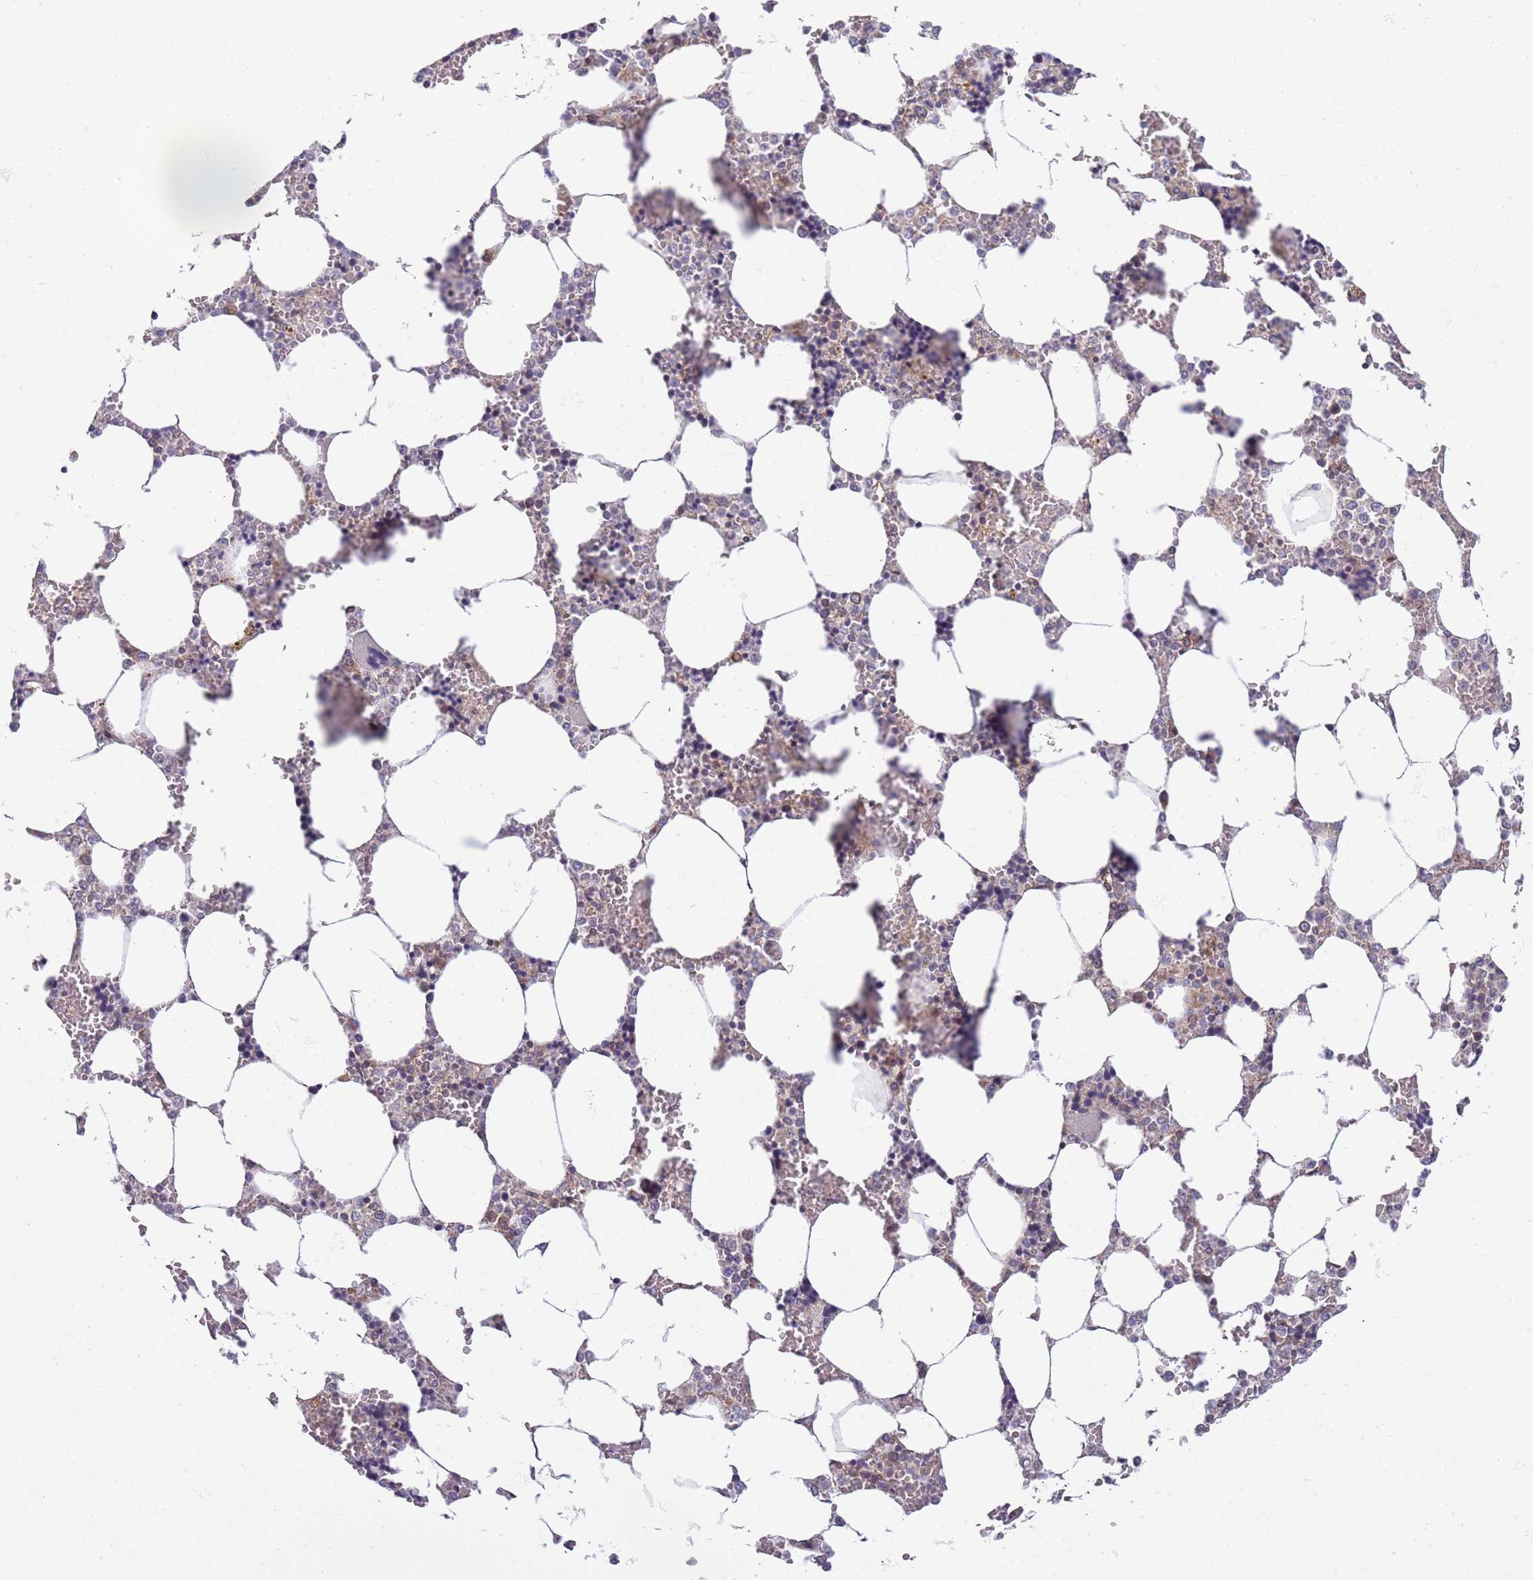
{"staining": {"intensity": "negative", "quantity": "none", "location": "none"}, "tissue": "bone marrow", "cell_type": "Hematopoietic cells", "image_type": "normal", "snomed": [{"axis": "morphology", "description": "Normal tissue, NOS"}, {"axis": "topography", "description": "Bone marrow"}], "caption": "High power microscopy image of an IHC micrograph of normal bone marrow, revealing no significant staining in hematopoietic cells.", "gene": "TBX10", "patient": {"sex": "male", "age": 64}}